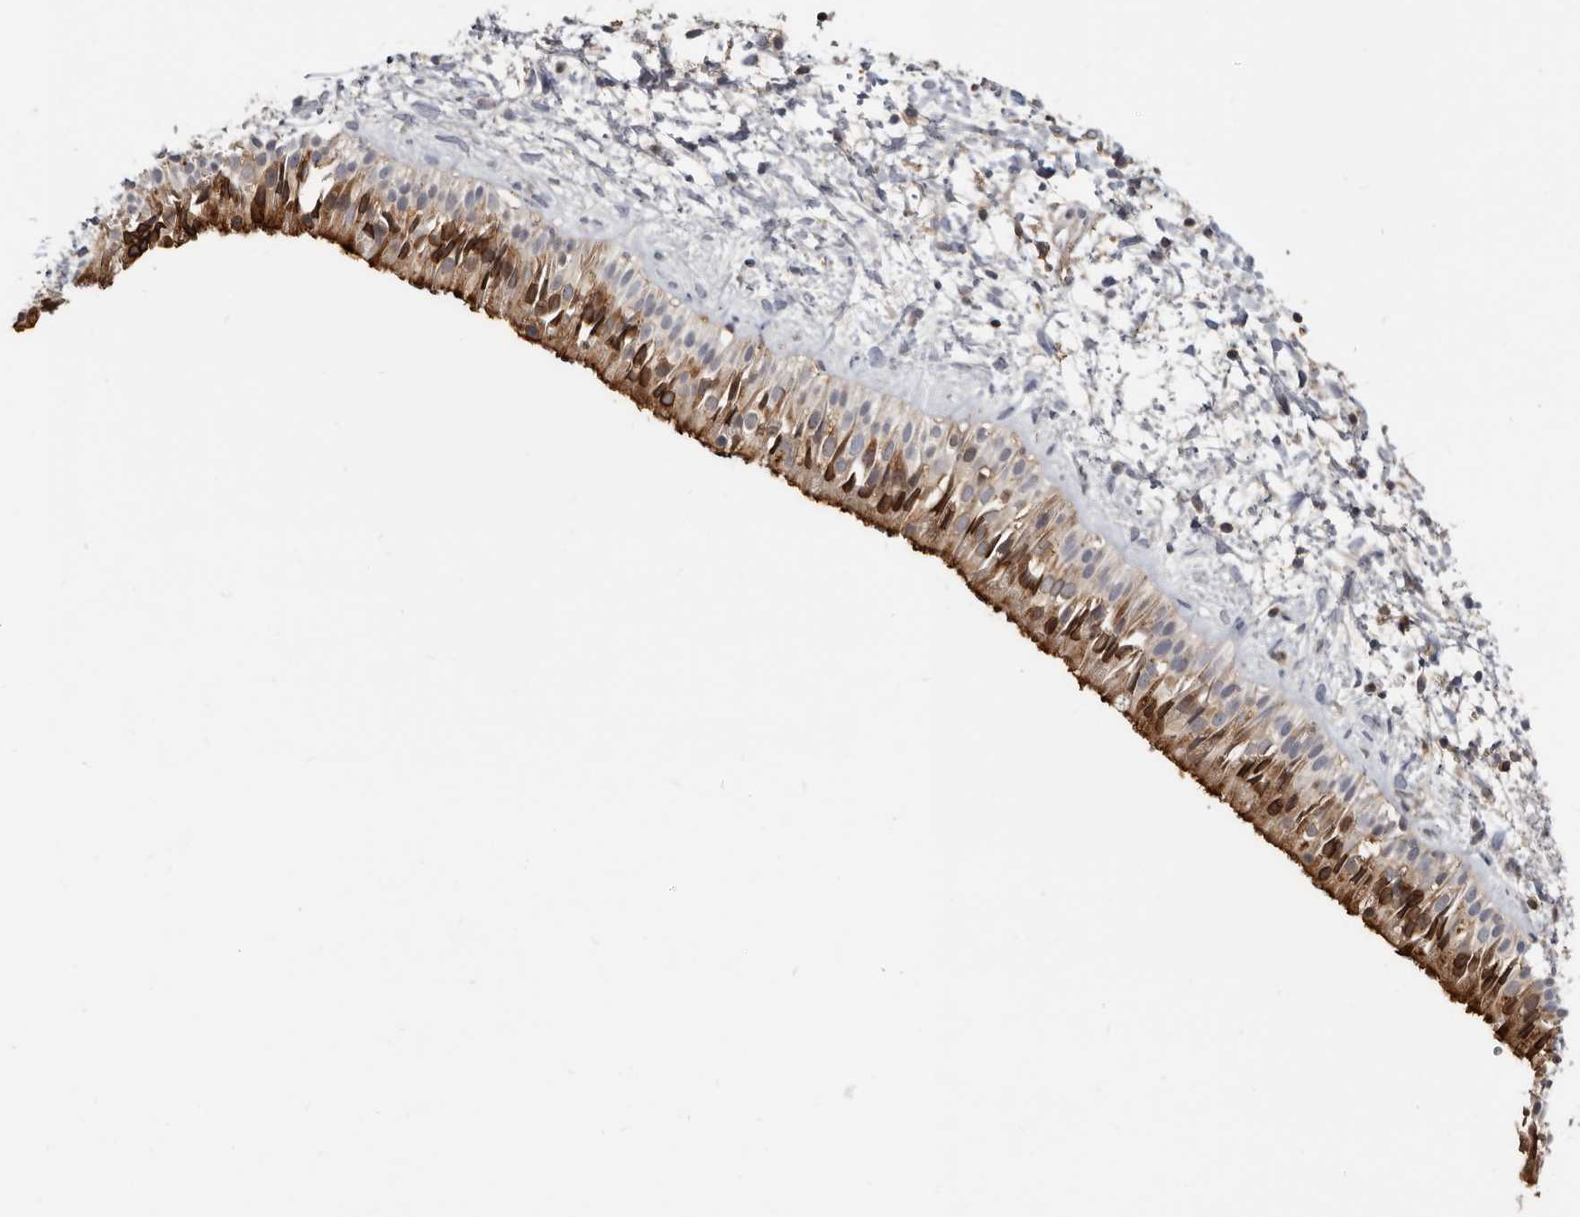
{"staining": {"intensity": "strong", "quantity": "25%-75%", "location": "cytoplasmic/membranous"}, "tissue": "nasopharynx", "cell_type": "Respiratory epithelial cells", "image_type": "normal", "snomed": [{"axis": "morphology", "description": "Normal tissue, NOS"}, {"axis": "topography", "description": "Nasopharynx"}], "caption": "The immunohistochemical stain shows strong cytoplasmic/membranous expression in respiratory epithelial cells of benign nasopharynx. (DAB = brown stain, brightfield microscopy at high magnification).", "gene": "KIF26B", "patient": {"sex": "male", "age": 22}}